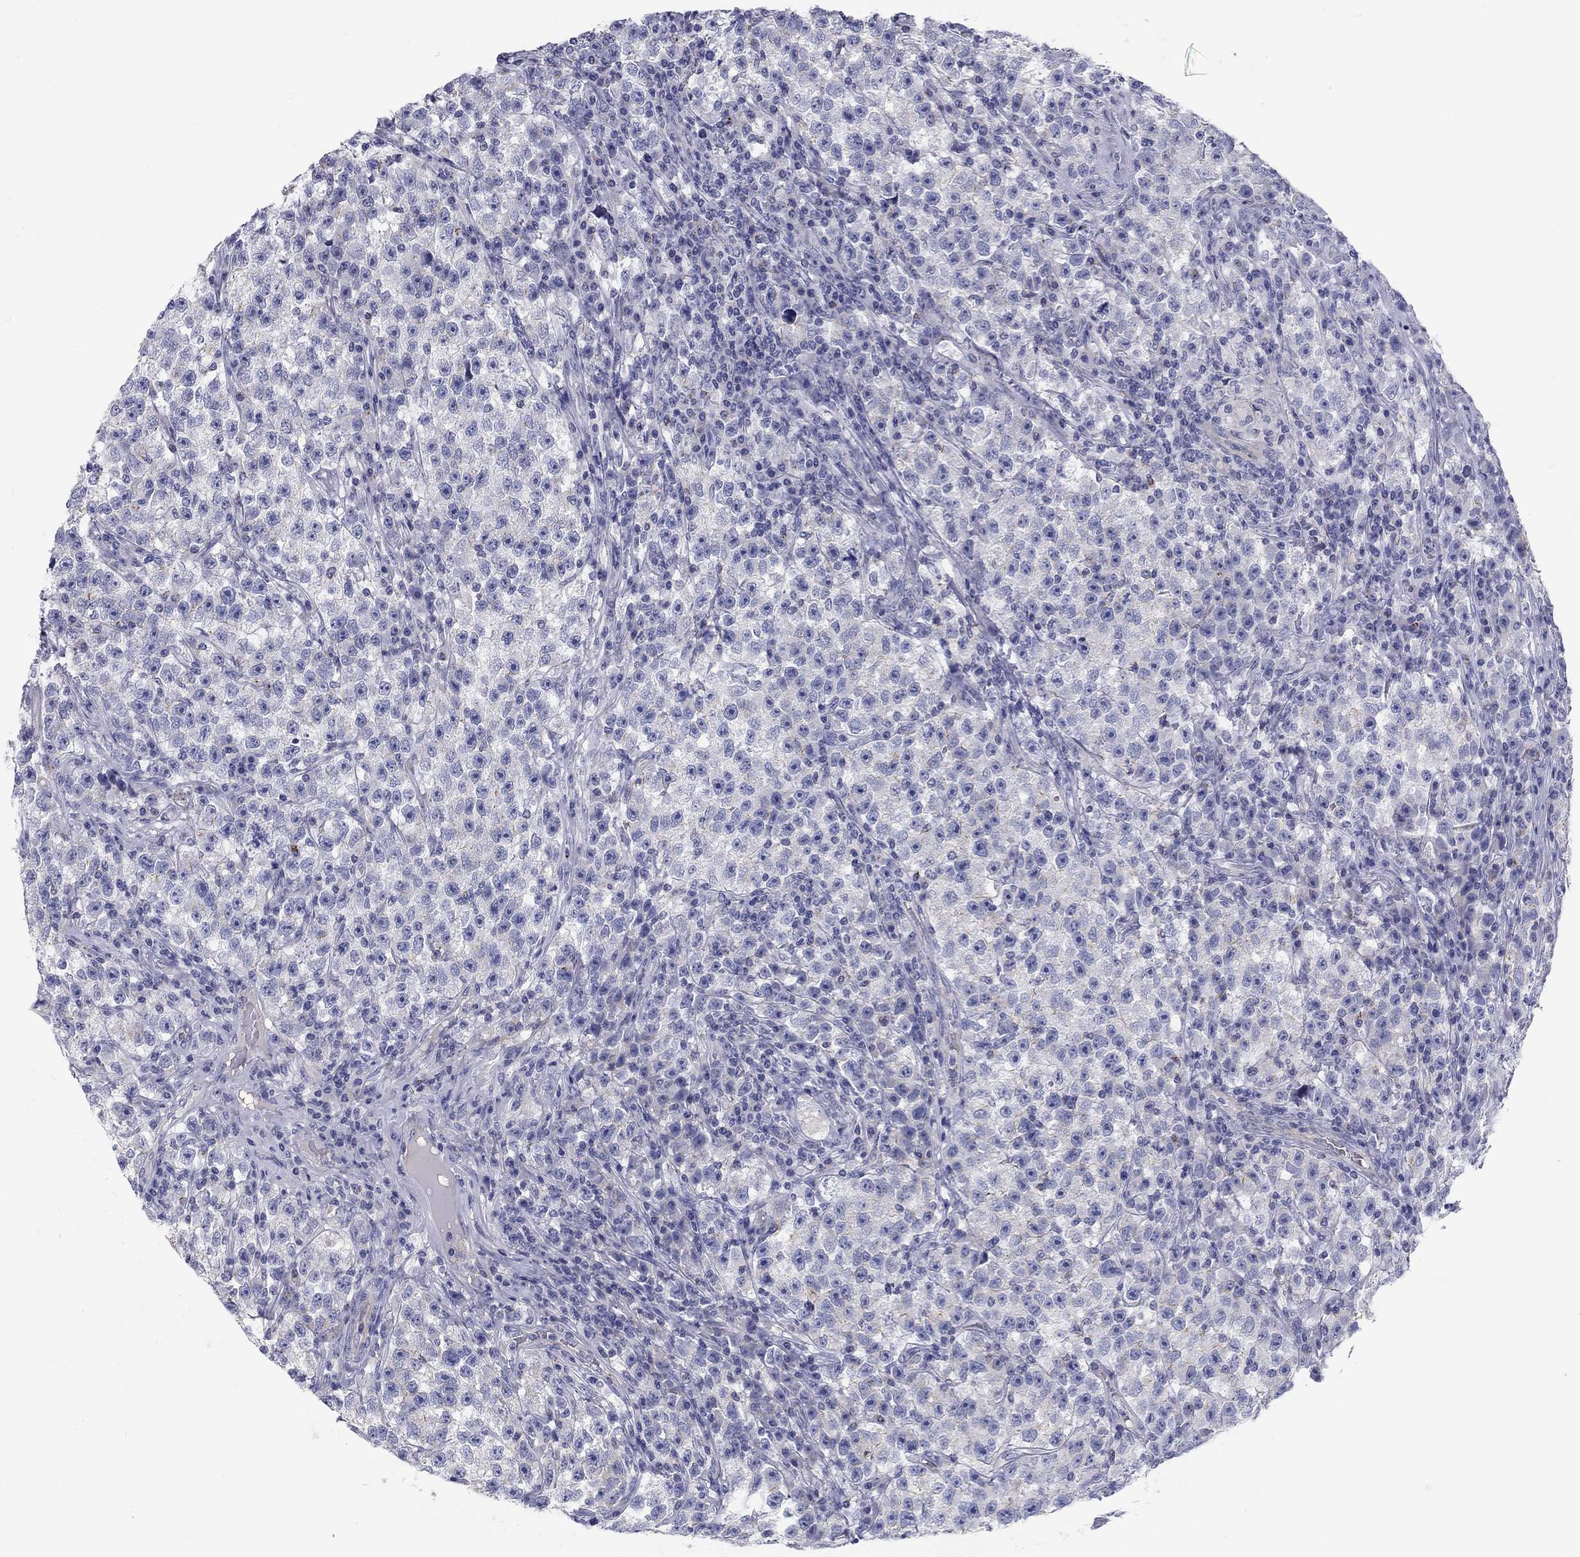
{"staining": {"intensity": "weak", "quantity": "<25%", "location": "cytoplasmic/membranous"}, "tissue": "testis cancer", "cell_type": "Tumor cells", "image_type": "cancer", "snomed": [{"axis": "morphology", "description": "Seminoma, NOS"}, {"axis": "topography", "description": "Testis"}], "caption": "There is no significant expression in tumor cells of seminoma (testis).", "gene": "SEPTIN3", "patient": {"sex": "male", "age": 22}}